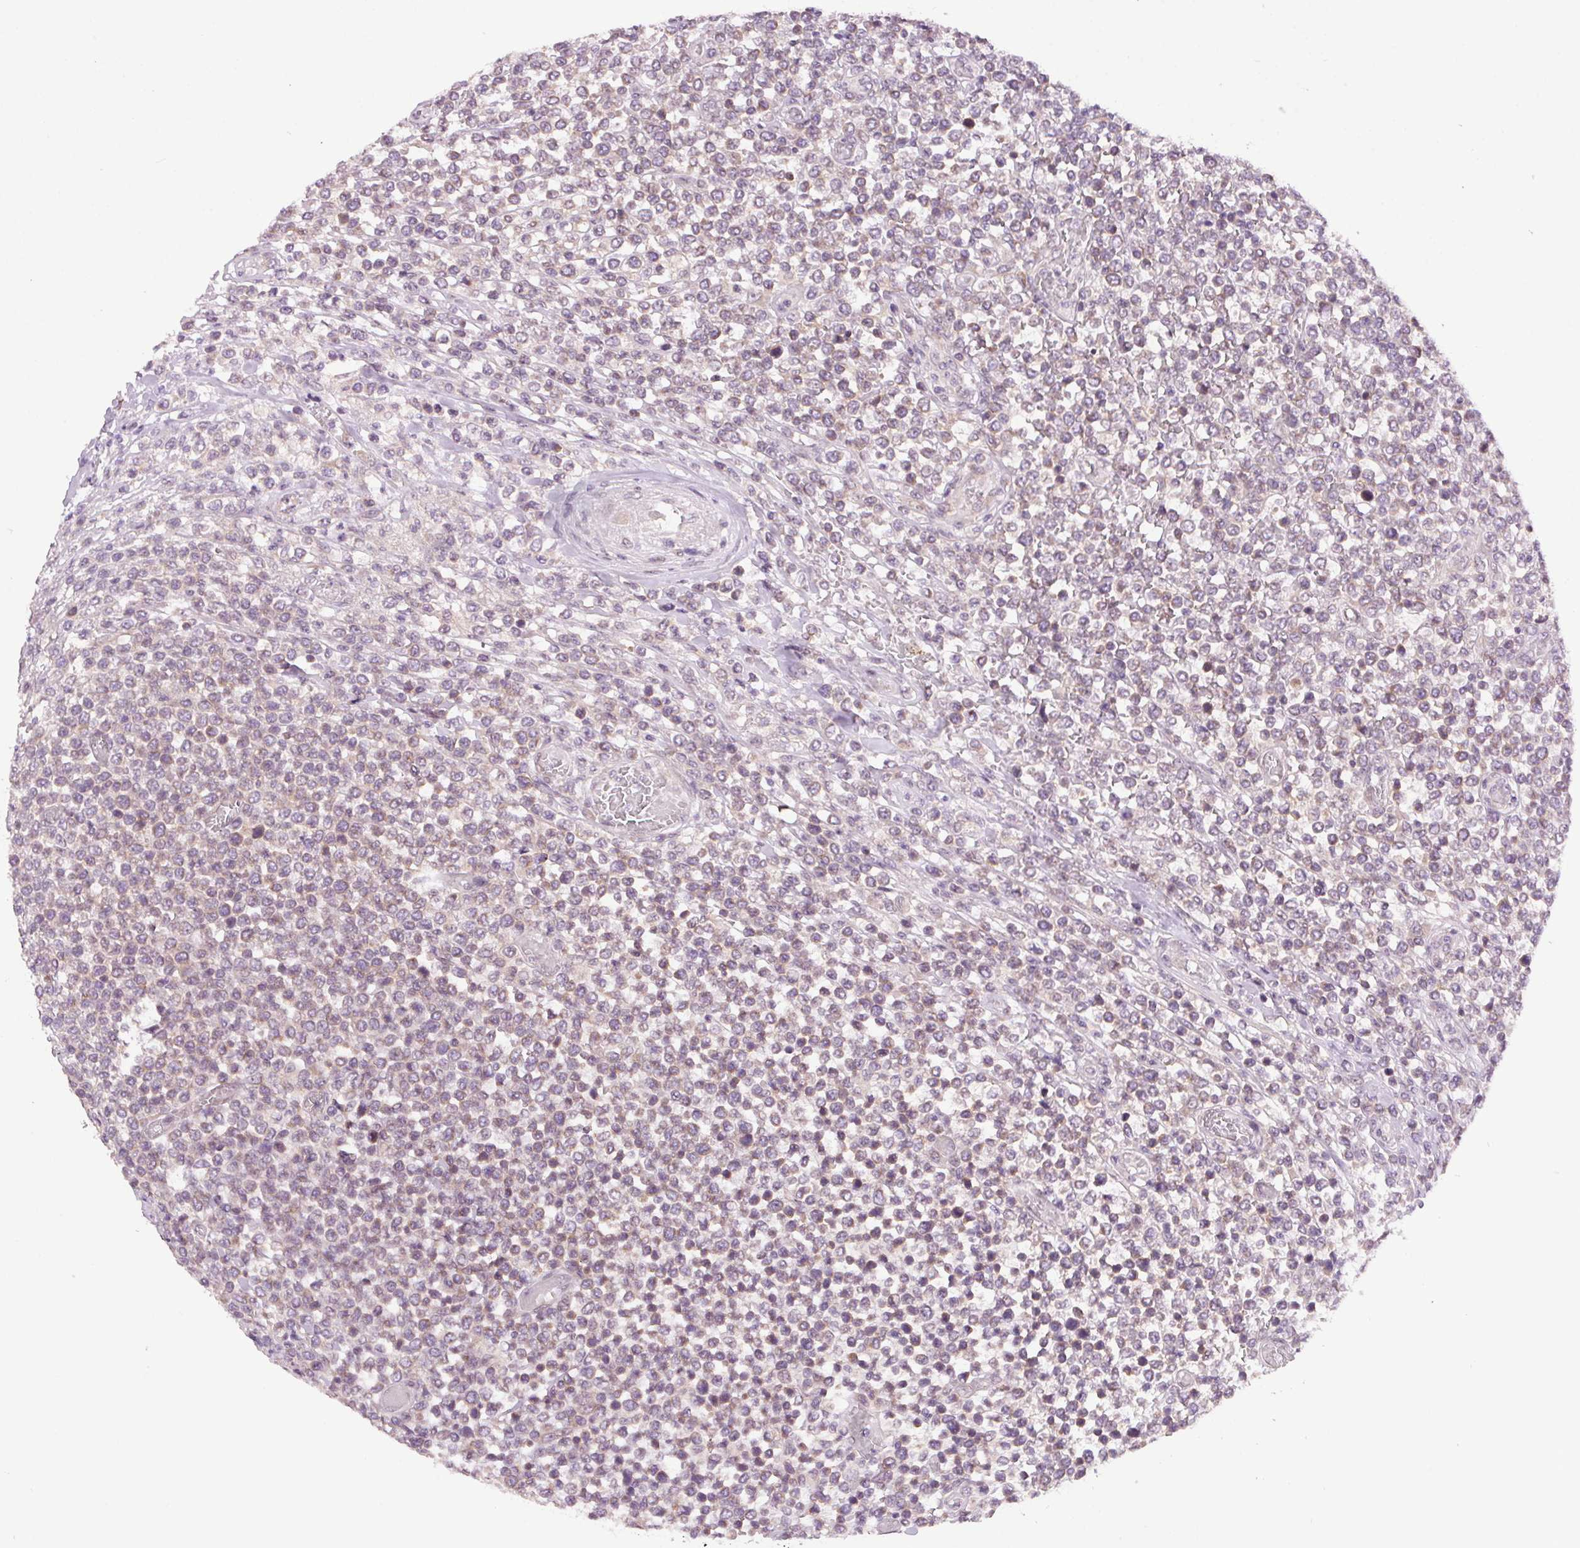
{"staining": {"intensity": "negative", "quantity": "none", "location": "none"}, "tissue": "lymphoma", "cell_type": "Tumor cells", "image_type": "cancer", "snomed": [{"axis": "morphology", "description": "Malignant lymphoma, non-Hodgkin's type, High grade"}, {"axis": "topography", "description": "Soft tissue"}], "caption": "Immunohistochemical staining of human malignant lymphoma, non-Hodgkin's type (high-grade) demonstrates no significant expression in tumor cells. (Brightfield microscopy of DAB immunohistochemistry (IHC) at high magnification).", "gene": "SMIM13", "patient": {"sex": "female", "age": 56}}